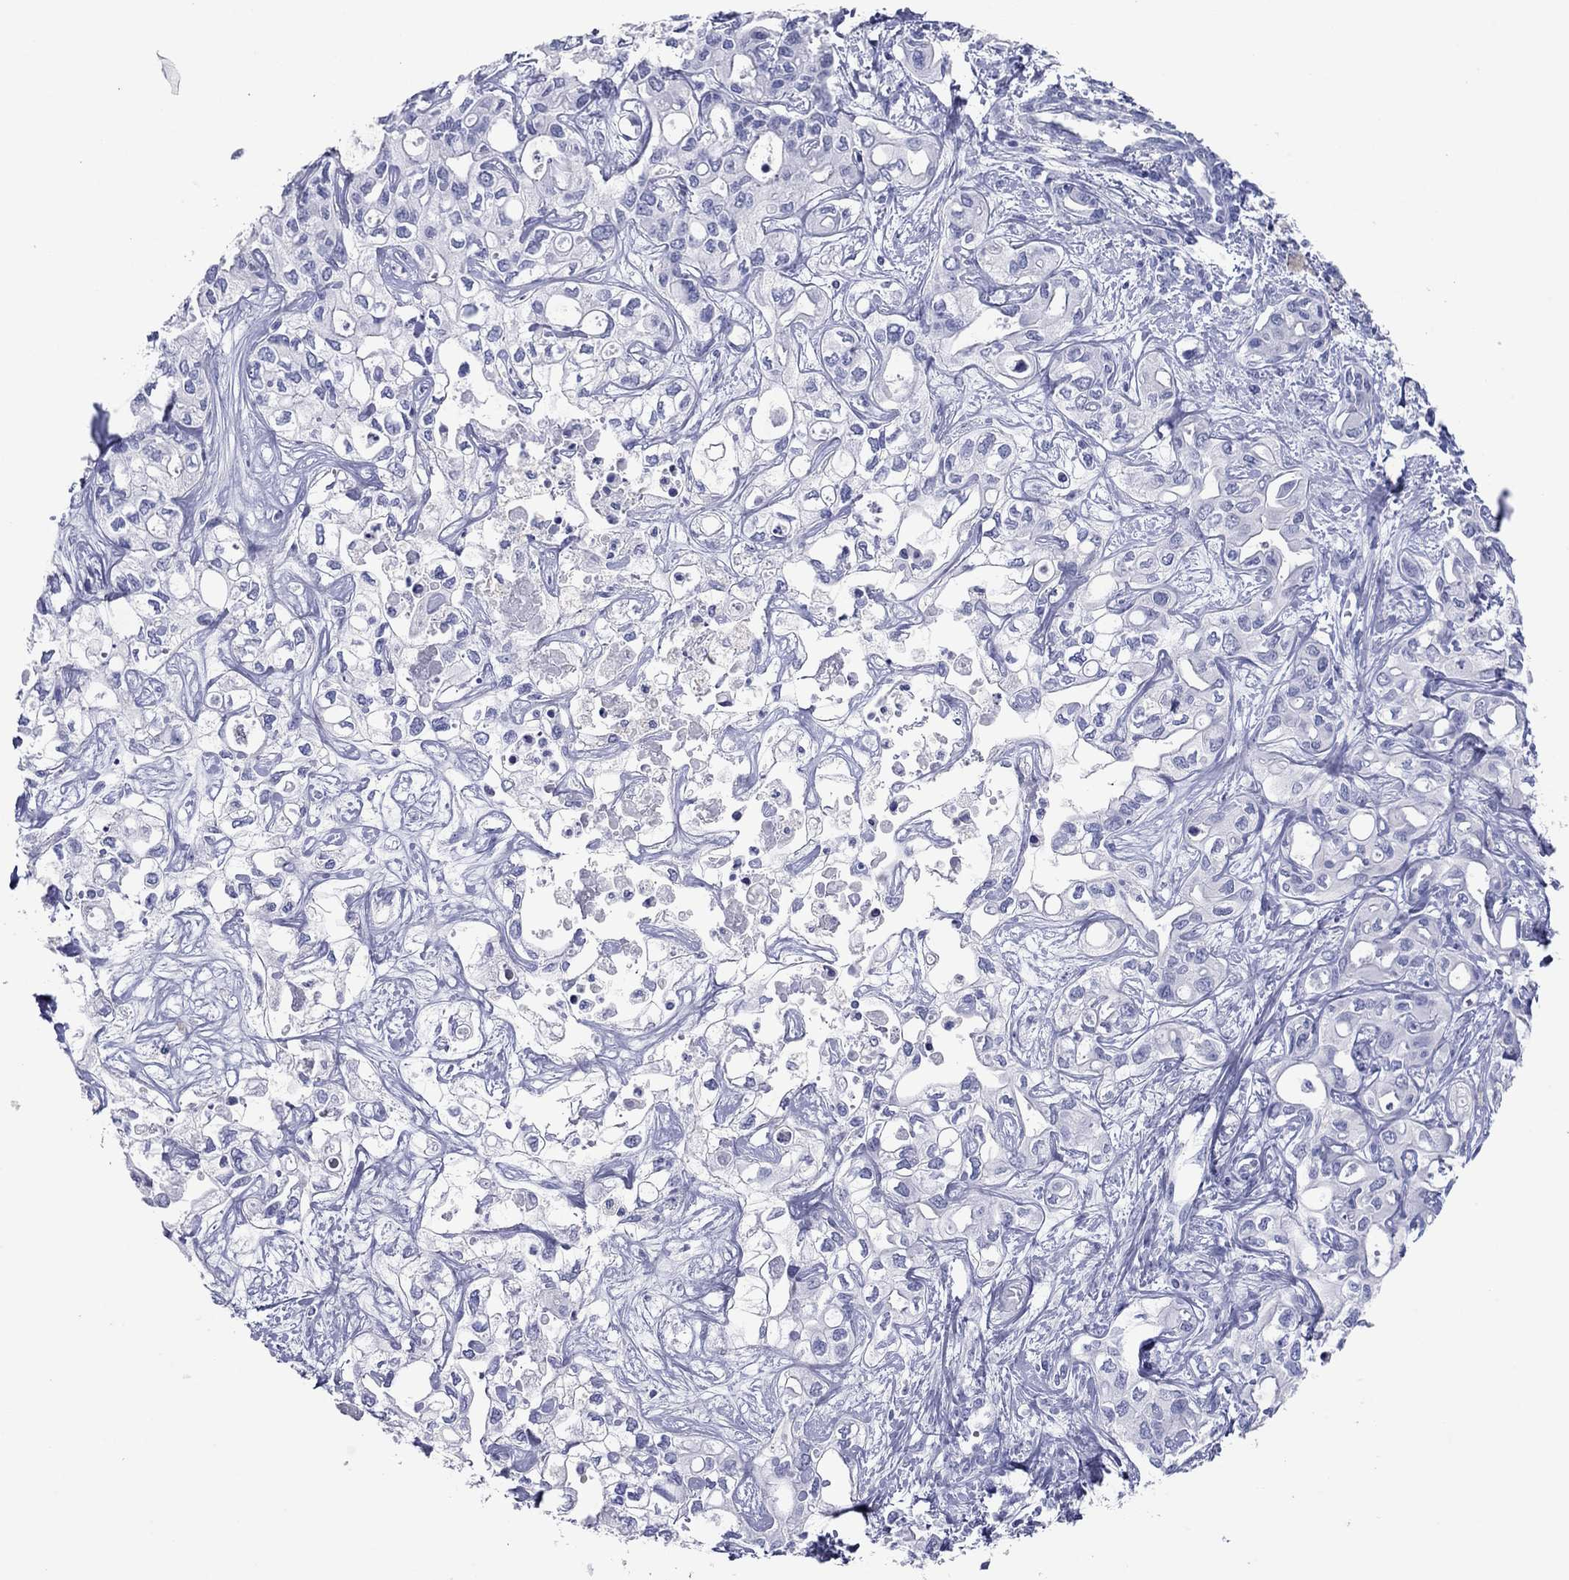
{"staining": {"intensity": "negative", "quantity": "none", "location": "none"}, "tissue": "liver cancer", "cell_type": "Tumor cells", "image_type": "cancer", "snomed": [{"axis": "morphology", "description": "Cholangiocarcinoma"}, {"axis": "topography", "description": "Liver"}], "caption": "DAB immunohistochemical staining of cholangiocarcinoma (liver) reveals no significant staining in tumor cells. (DAB (3,3'-diaminobenzidine) IHC visualized using brightfield microscopy, high magnification).", "gene": "ATP4A", "patient": {"sex": "female", "age": 64}}